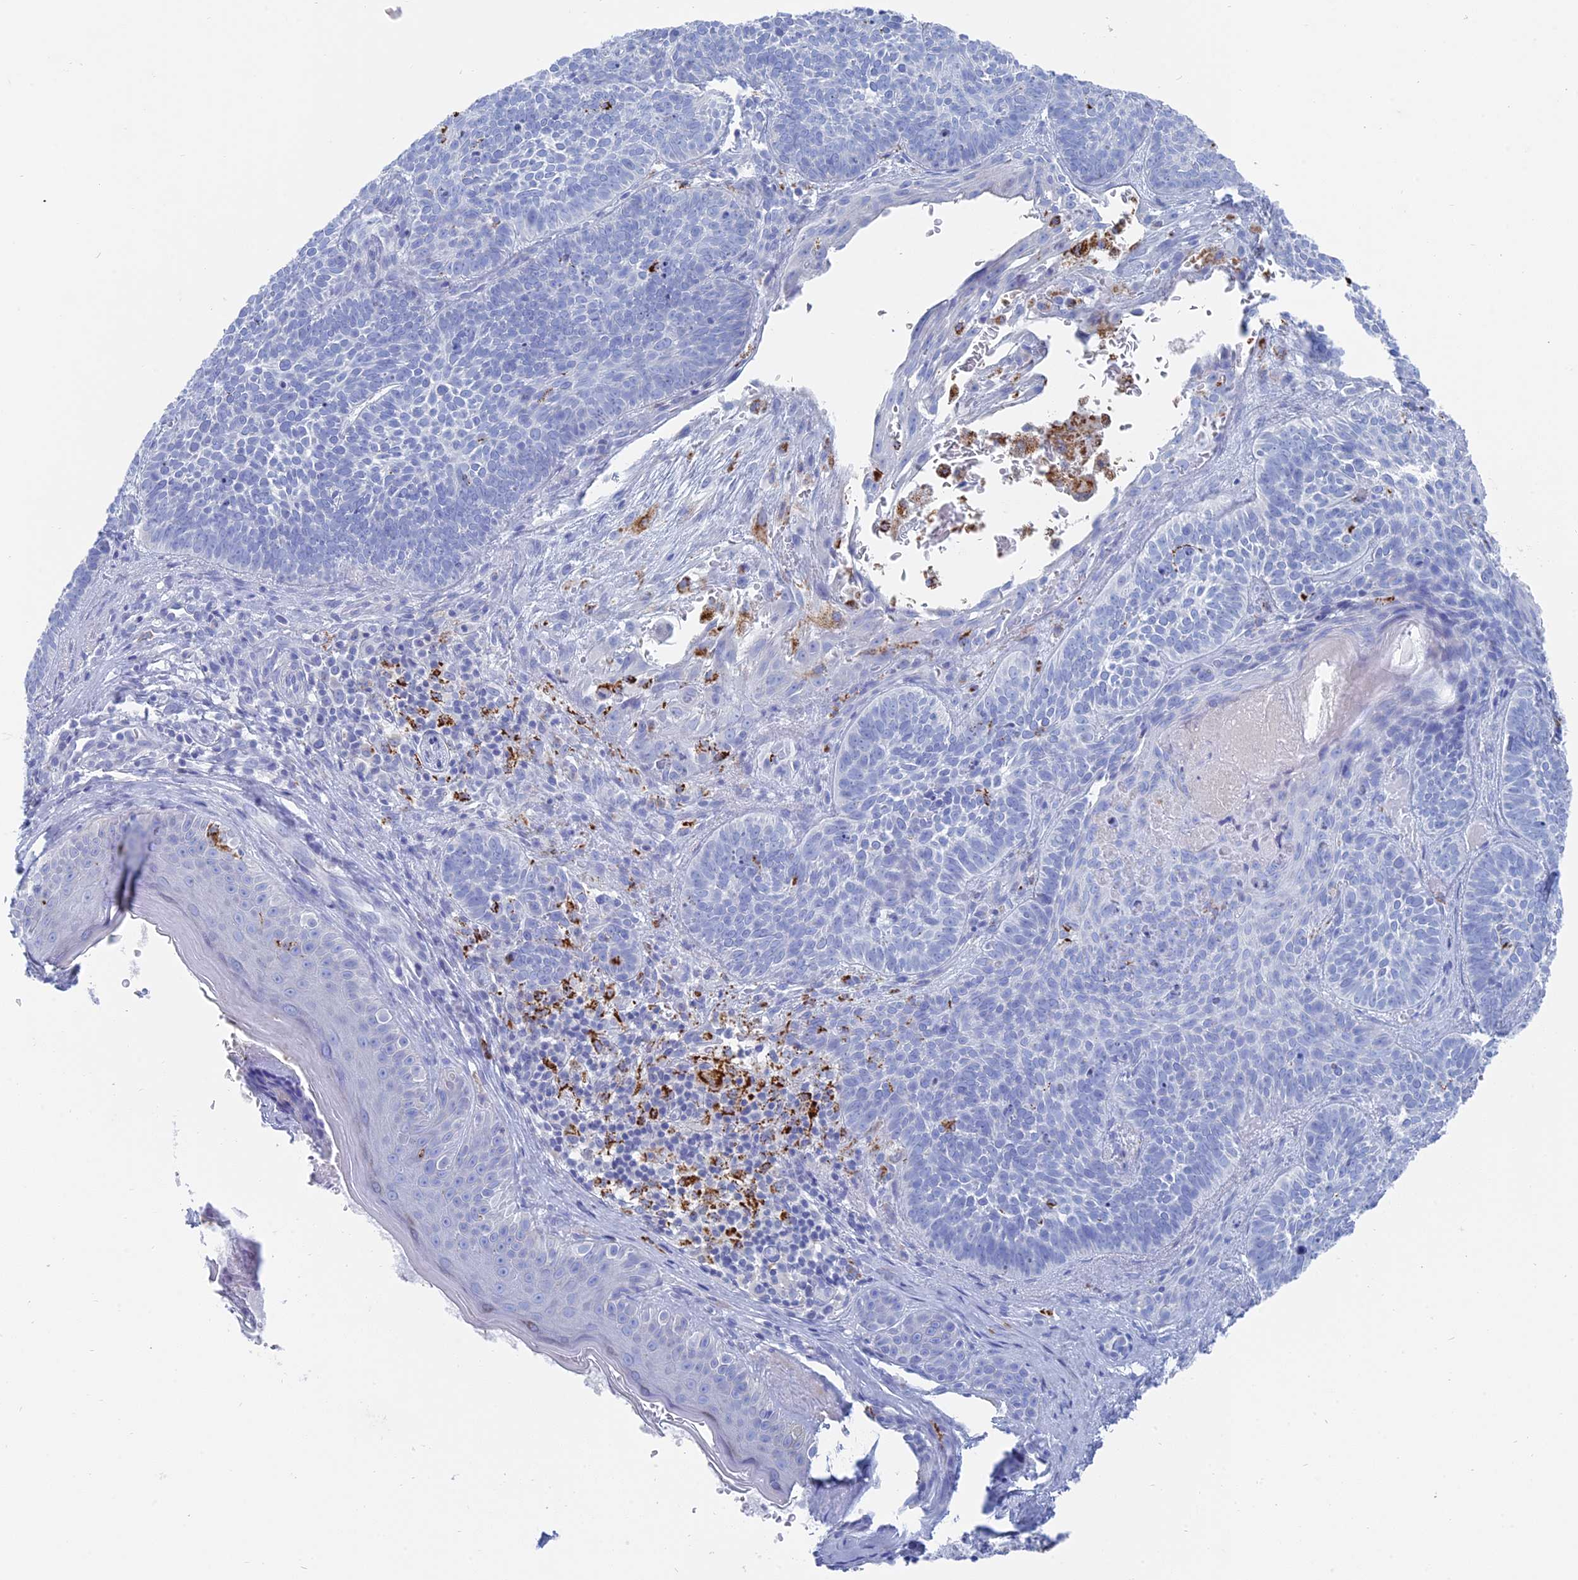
{"staining": {"intensity": "negative", "quantity": "none", "location": "none"}, "tissue": "skin cancer", "cell_type": "Tumor cells", "image_type": "cancer", "snomed": [{"axis": "morphology", "description": "Basal cell carcinoma"}, {"axis": "topography", "description": "Skin"}], "caption": "The micrograph shows no significant positivity in tumor cells of skin cancer (basal cell carcinoma).", "gene": "ALMS1", "patient": {"sex": "male", "age": 85}}